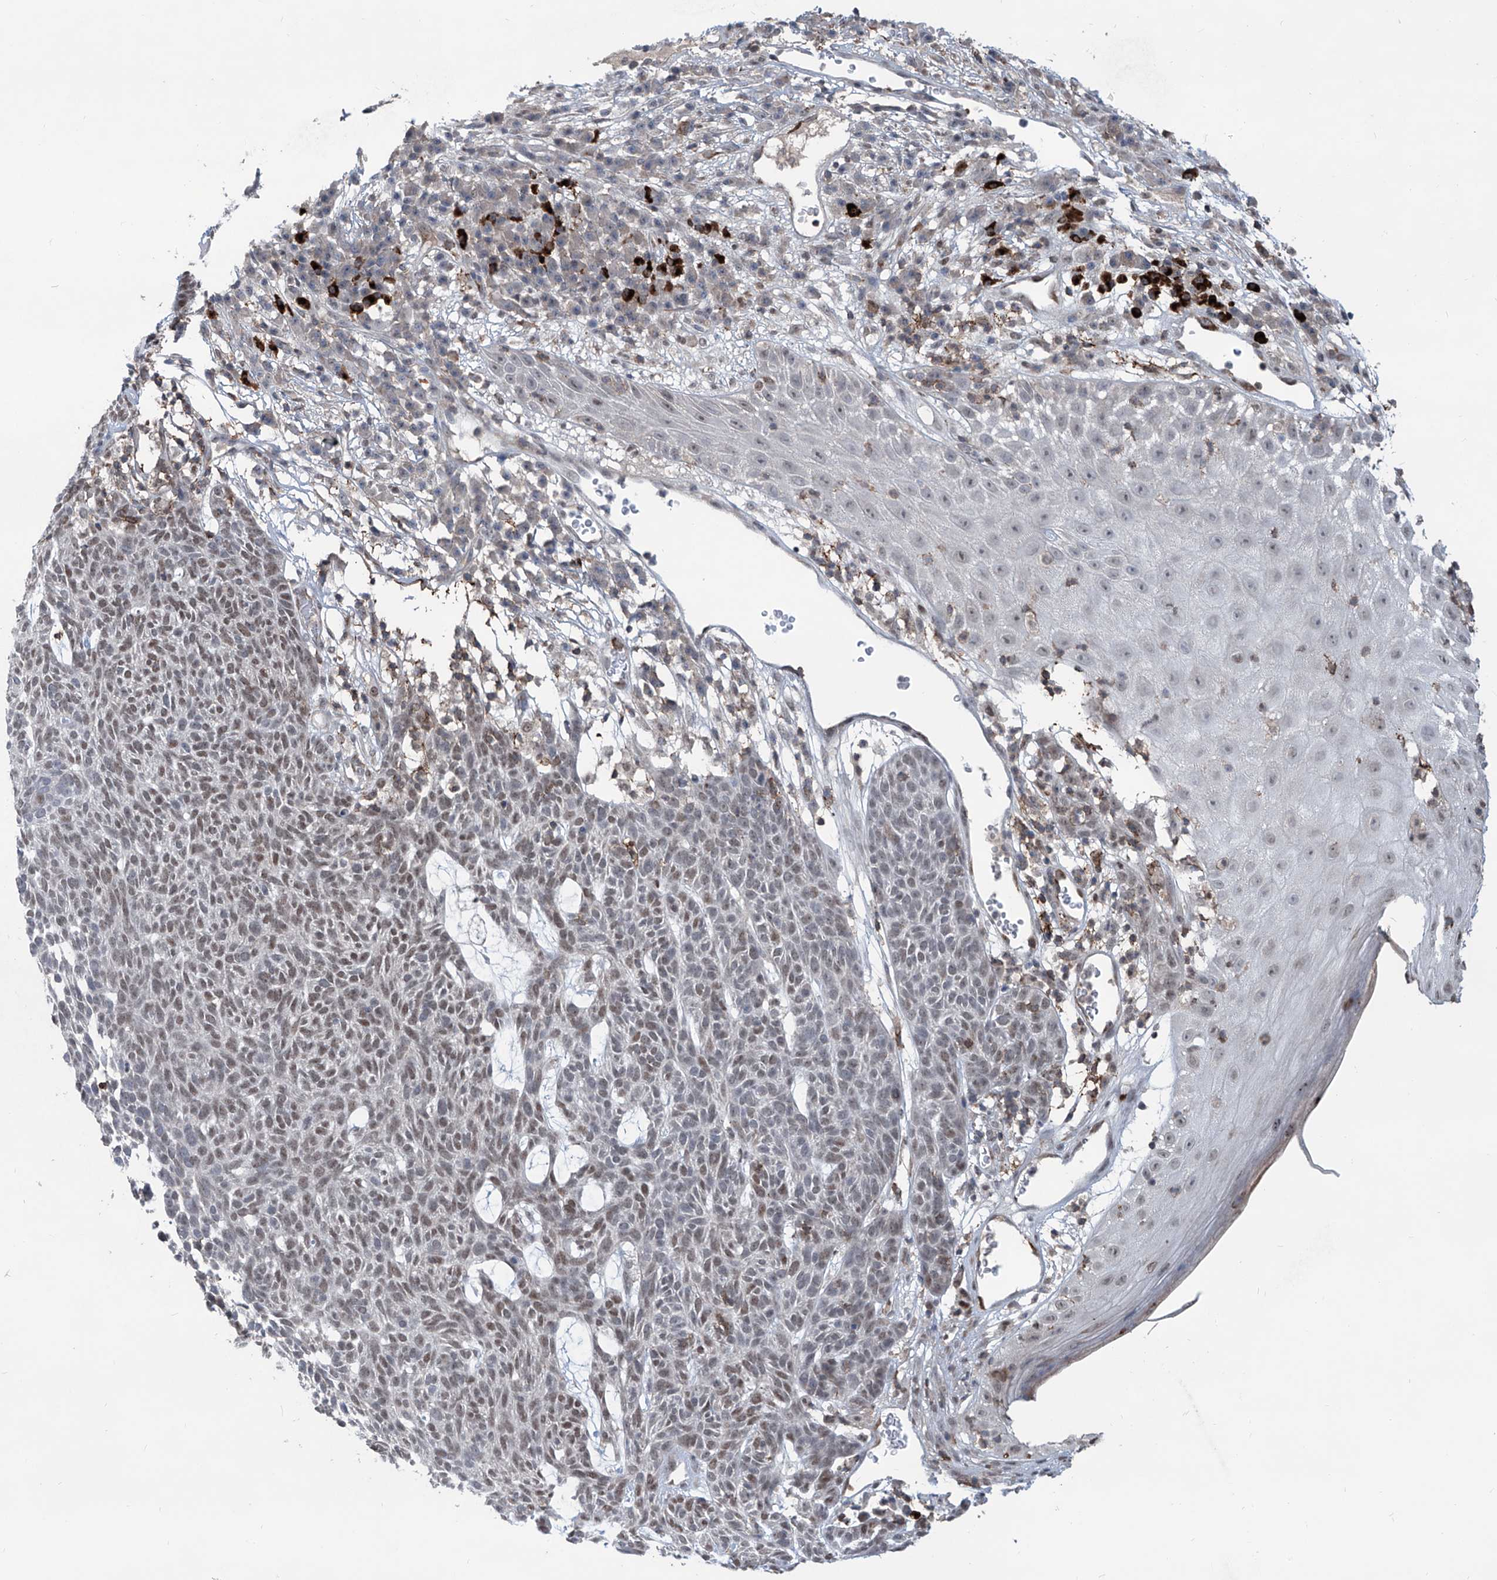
{"staining": {"intensity": "moderate", "quantity": "<25%", "location": "nuclear"}, "tissue": "skin cancer", "cell_type": "Tumor cells", "image_type": "cancer", "snomed": [{"axis": "morphology", "description": "Squamous cell carcinoma, NOS"}, {"axis": "topography", "description": "Skin"}], "caption": "Protein analysis of squamous cell carcinoma (skin) tissue demonstrates moderate nuclear positivity in approximately <25% of tumor cells.", "gene": "ZBTB48", "patient": {"sex": "female", "age": 90}}